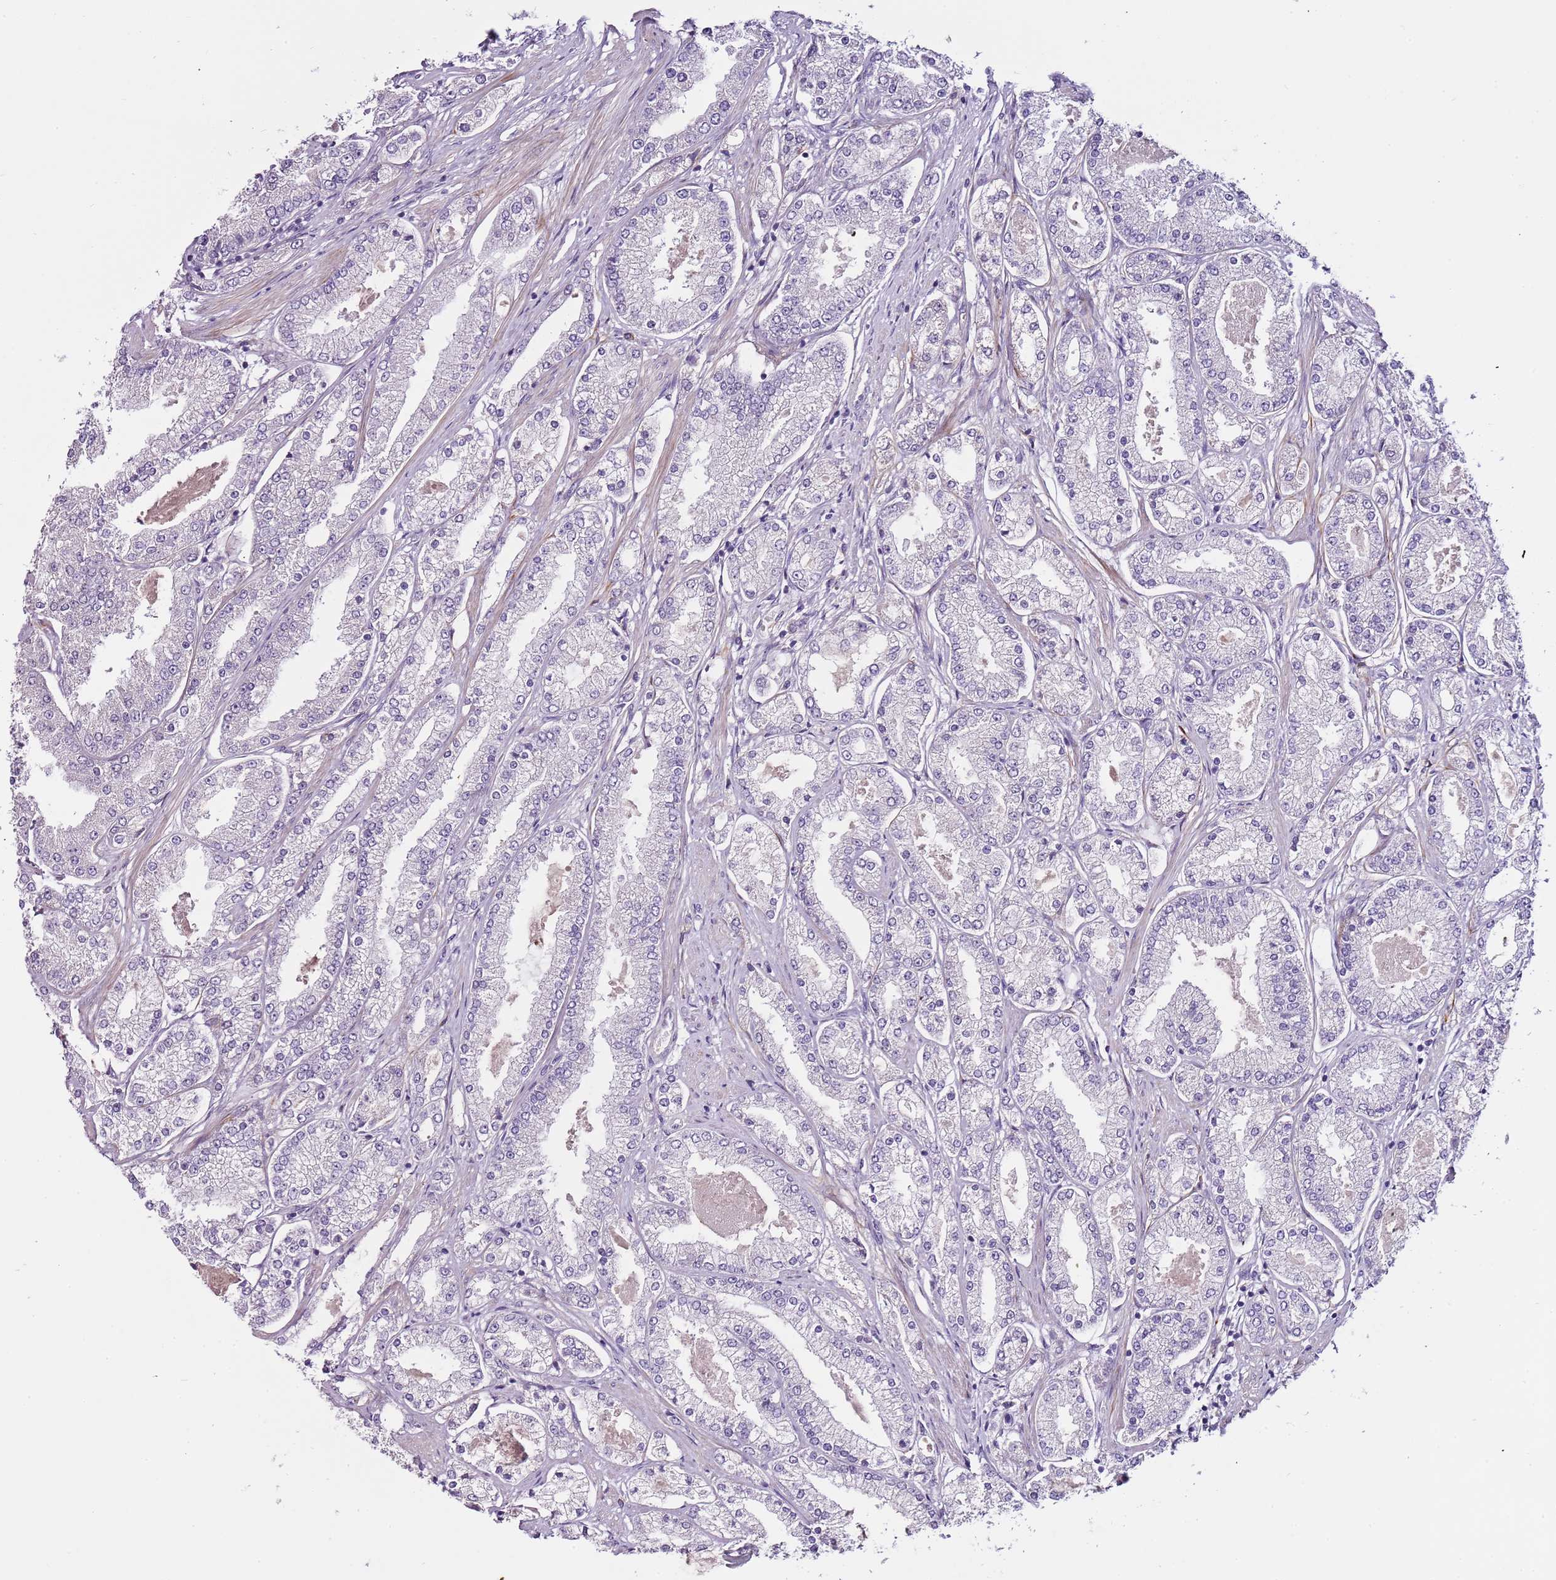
{"staining": {"intensity": "negative", "quantity": "none", "location": "none"}, "tissue": "prostate cancer", "cell_type": "Tumor cells", "image_type": "cancer", "snomed": [{"axis": "morphology", "description": "Adenocarcinoma, High grade"}, {"axis": "topography", "description": "Prostate"}], "caption": "Tumor cells are negative for protein expression in human prostate cancer (high-grade adenocarcinoma). (Brightfield microscopy of DAB IHC at high magnification).", "gene": "NKX2-3", "patient": {"sex": "male", "age": 69}}